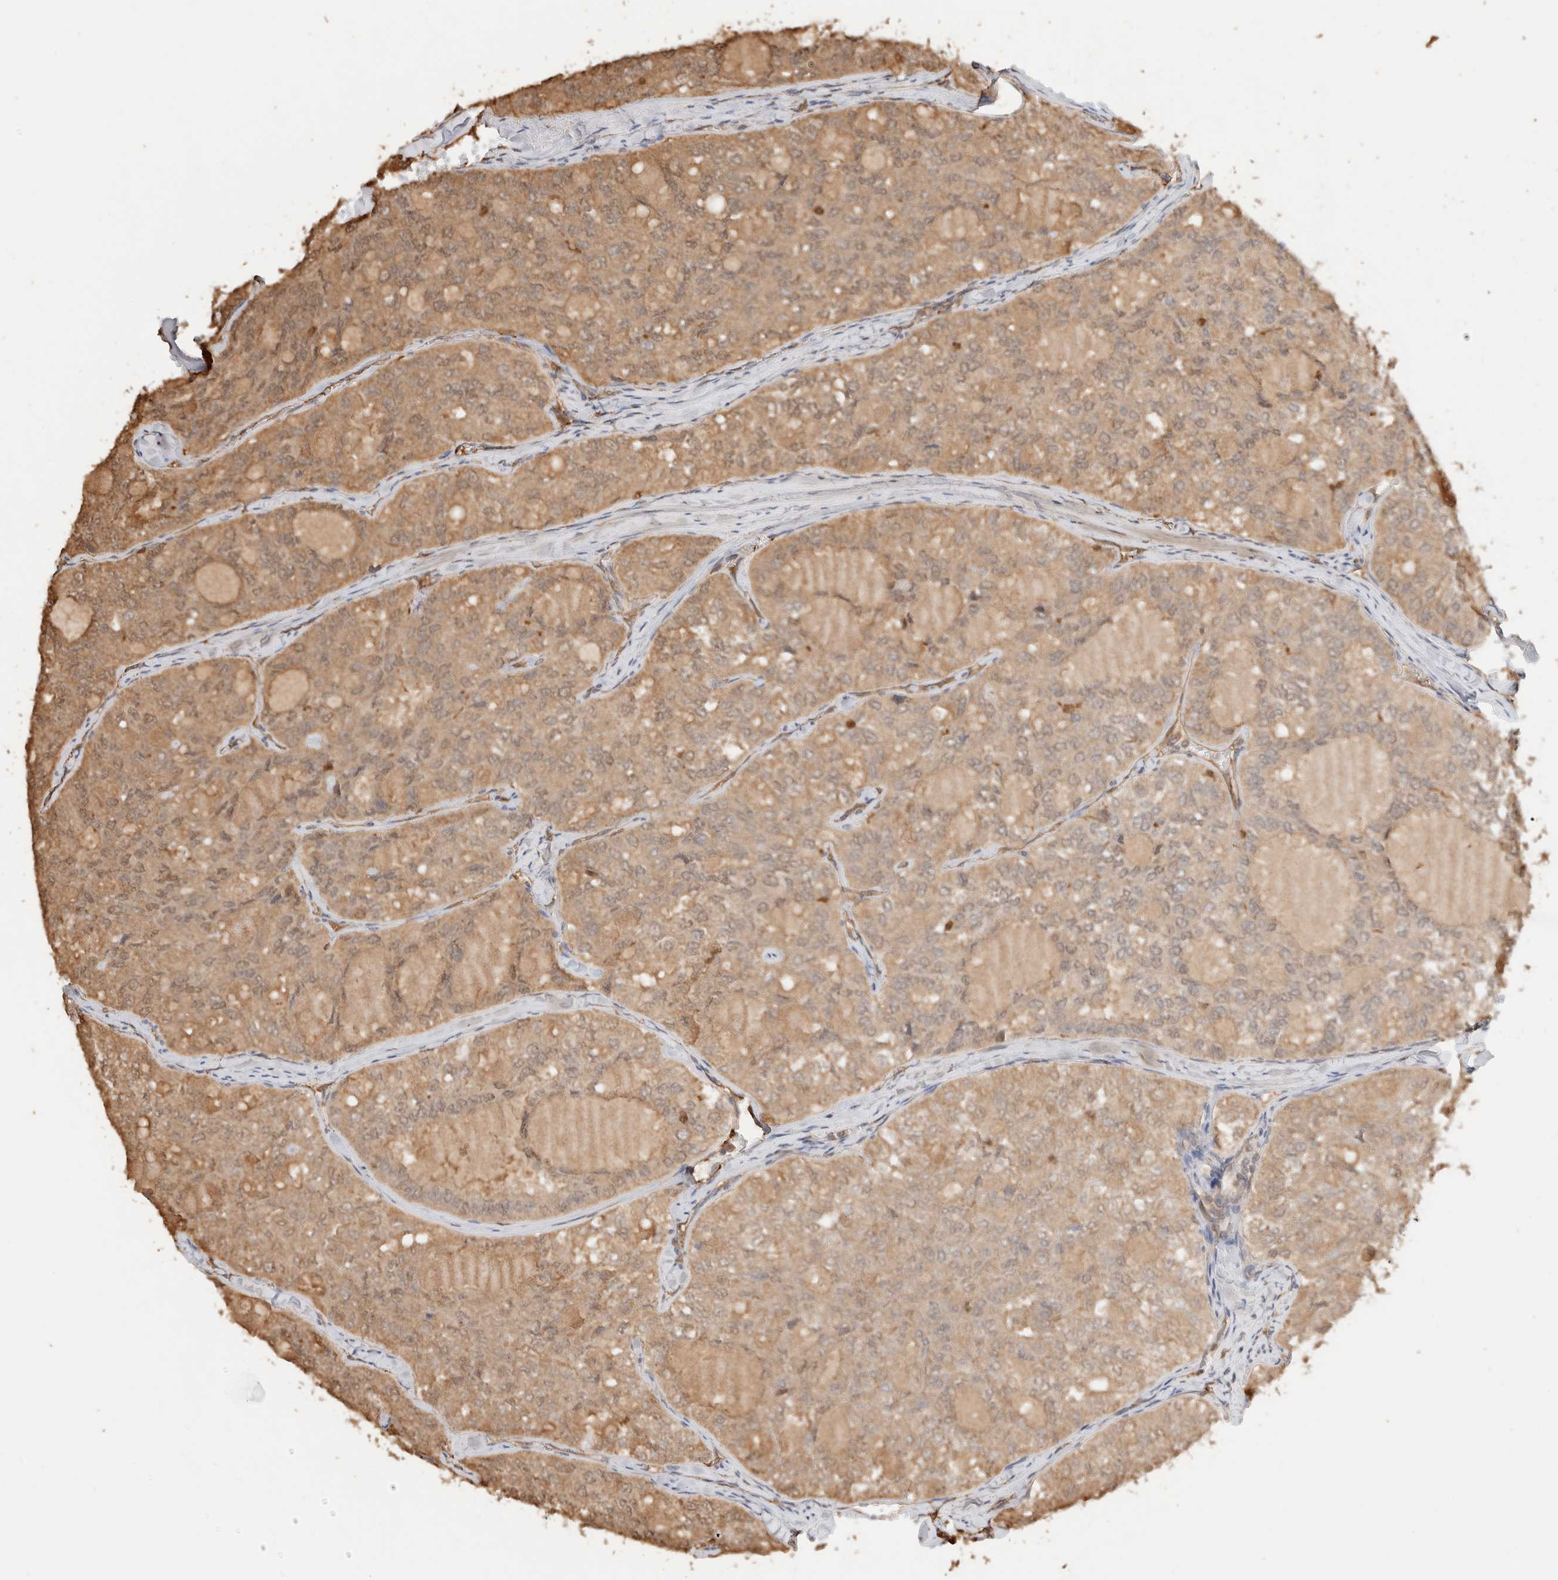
{"staining": {"intensity": "moderate", "quantity": ">75%", "location": "cytoplasmic/membranous,nuclear"}, "tissue": "thyroid cancer", "cell_type": "Tumor cells", "image_type": "cancer", "snomed": [{"axis": "morphology", "description": "Follicular adenoma carcinoma, NOS"}, {"axis": "topography", "description": "Thyroid gland"}], "caption": "Immunohistochemistry image of neoplastic tissue: thyroid cancer (follicular adenoma carcinoma) stained using IHC shows medium levels of moderate protein expression localized specifically in the cytoplasmic/membranous and nuclear of tumor cells, appearing as a cytoplasmic/membranous and nuclear brown color.", "gene": "YWHAH", "patient": {"sex": "male", "age": 75}}